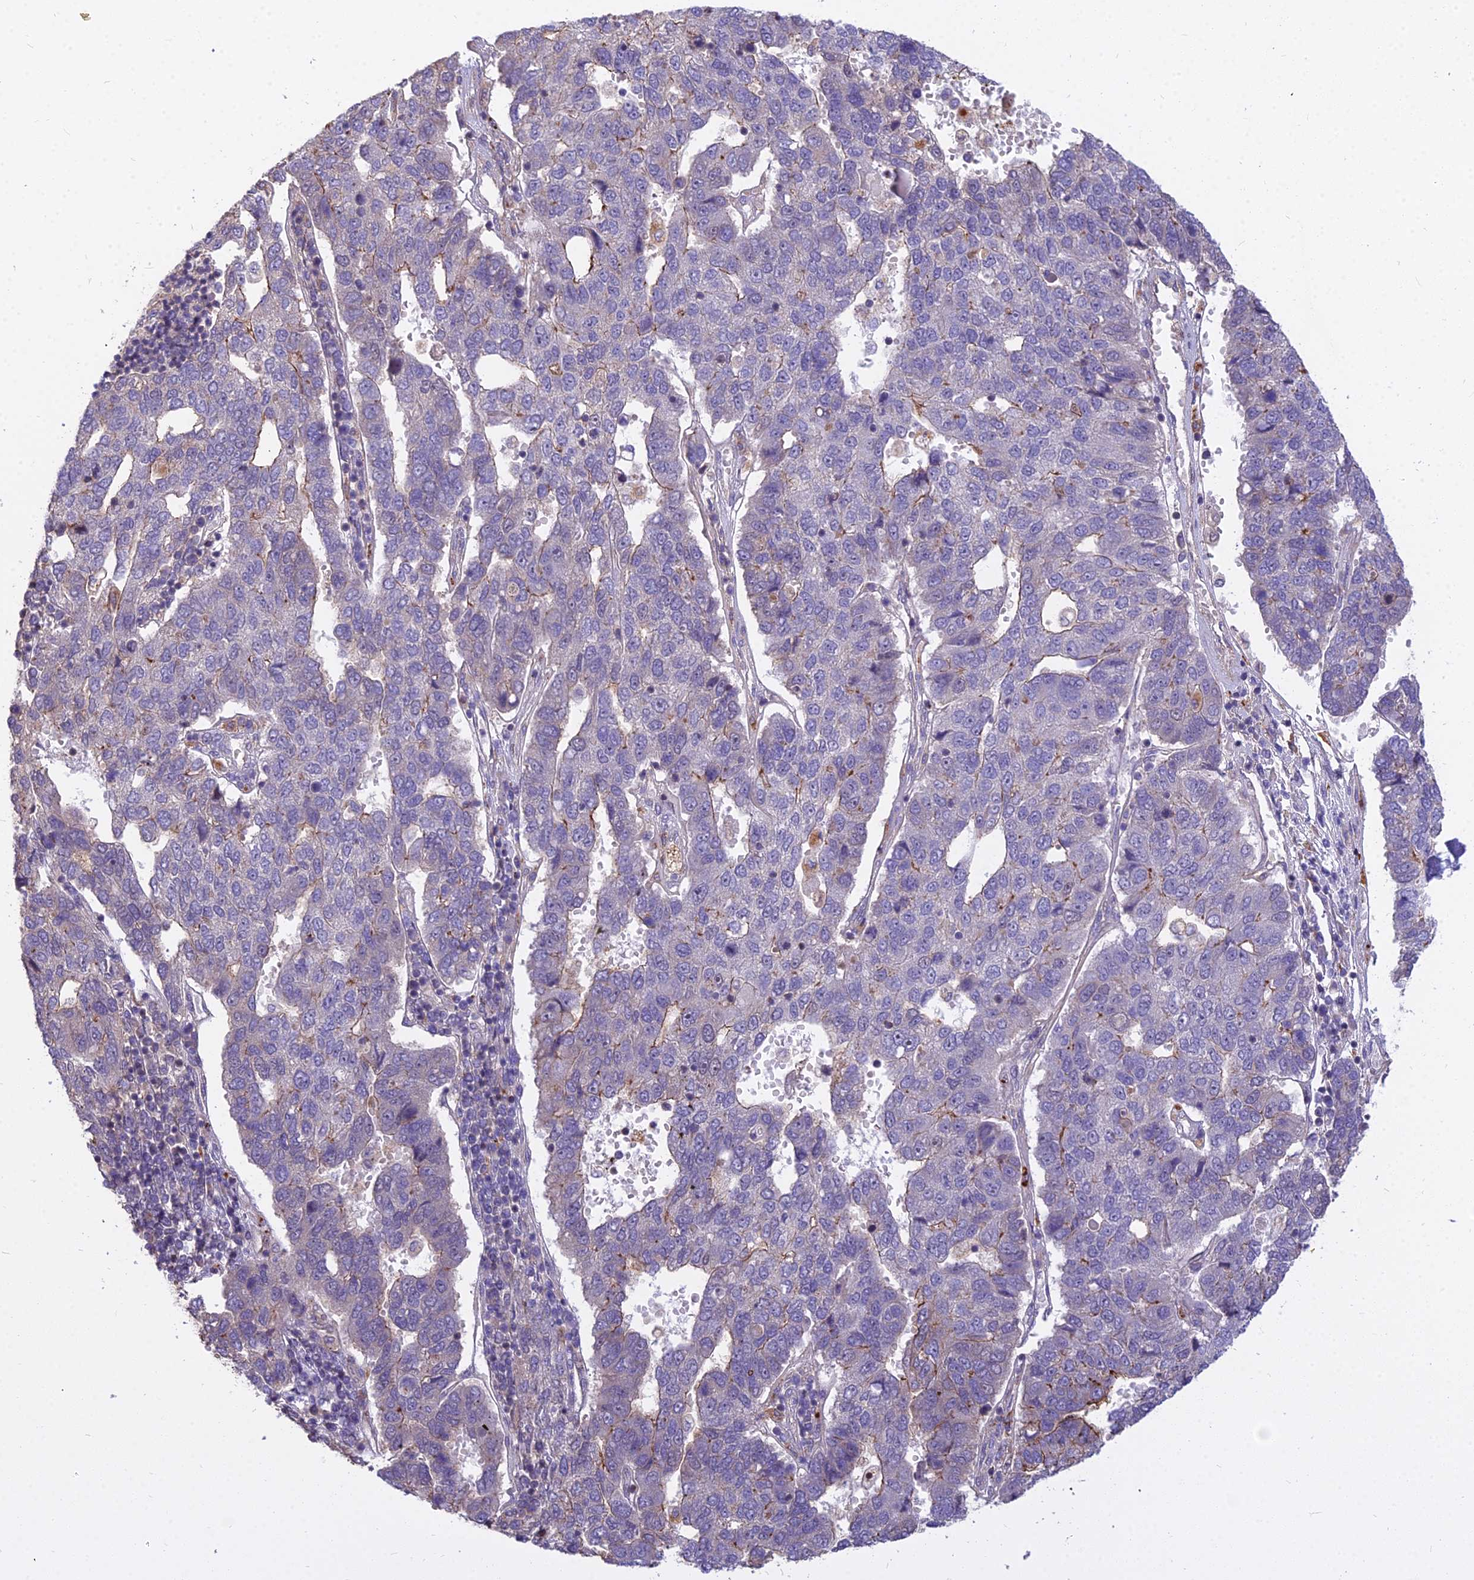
{"staining": {"intensity": "moderate", "quantity": "<25%", "location": "cytoplasmic/membranous"}, "tissue": "pancreatic cancer", "cell_type": "Tumor cells", "image_type": "cancer", "snomed": [{"axis": "morphology", "description": "Adenocarcinoma, NOS"}, {"axis": "topography", "description": "Pancreas"}], "caption": "Pancreatic cancer stained with DAB (3,3'-diaminobenzidine) immunohistochemistry shows low levels of moderate cytoplasmic/membranous staining in approximately <25% of tumor cells.", "gene": "GLYATL3", "patient": {"sex": "female", "age": 61}}